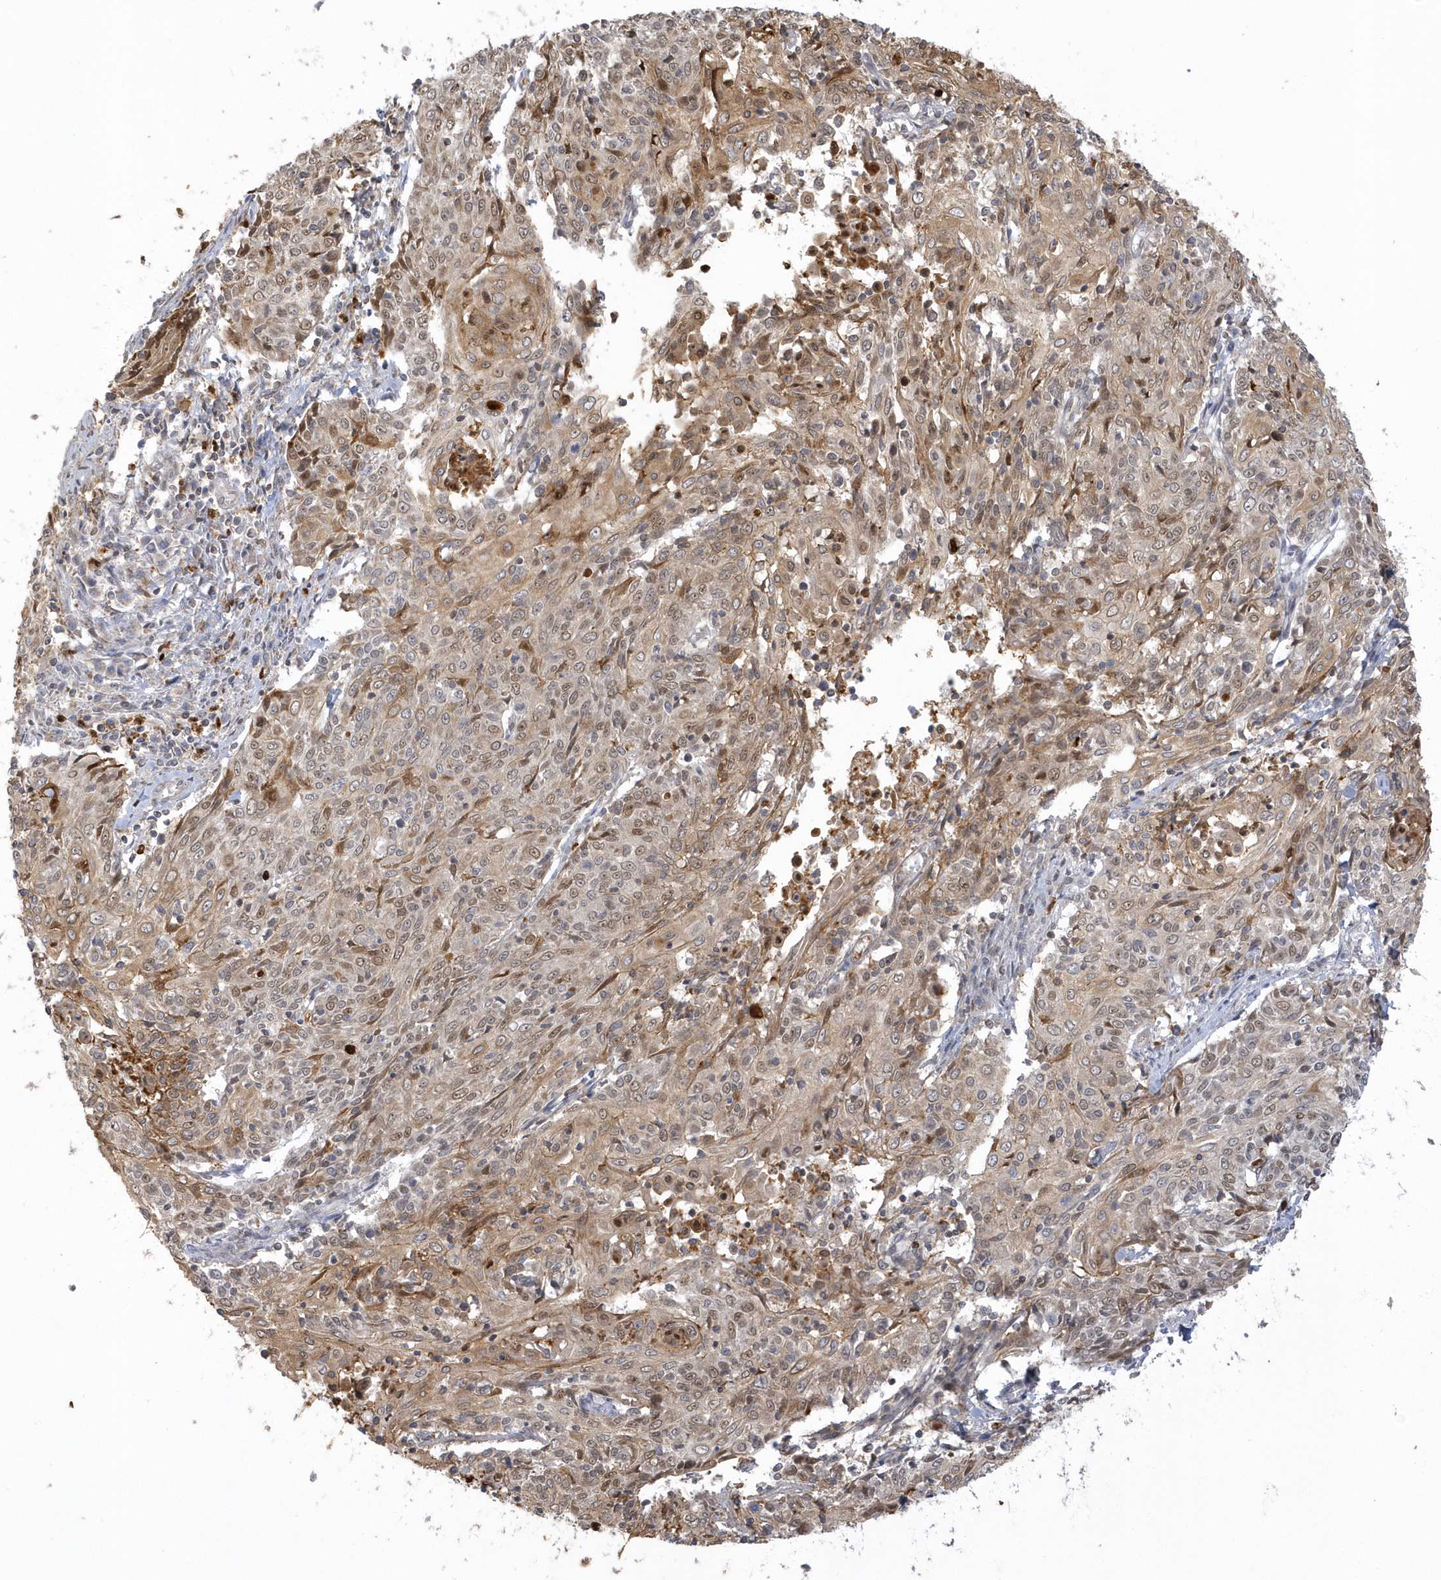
{"staining": {"intensity": "moderate", "quantity": ">75%", "location": "nuclear"}, "tissue": "cervical cancer", "cell_type": "Tumor cells", "image_type": "cancer", "snomed": [{"axis": "morphology", "description": "Squamous cell carcinoma, NOS"}, {"axis": "topography", "description": "Cervix"}], "caption": "Immunohistochemical staining of cervical cancer displays moderate nuclear protein staining in approximately >75% of tumor cells. (DAB = brown stain, brightfield microscopy at high magnification).", "gene": "NAF1", "patient": {"sex": "female", "age": 48}}